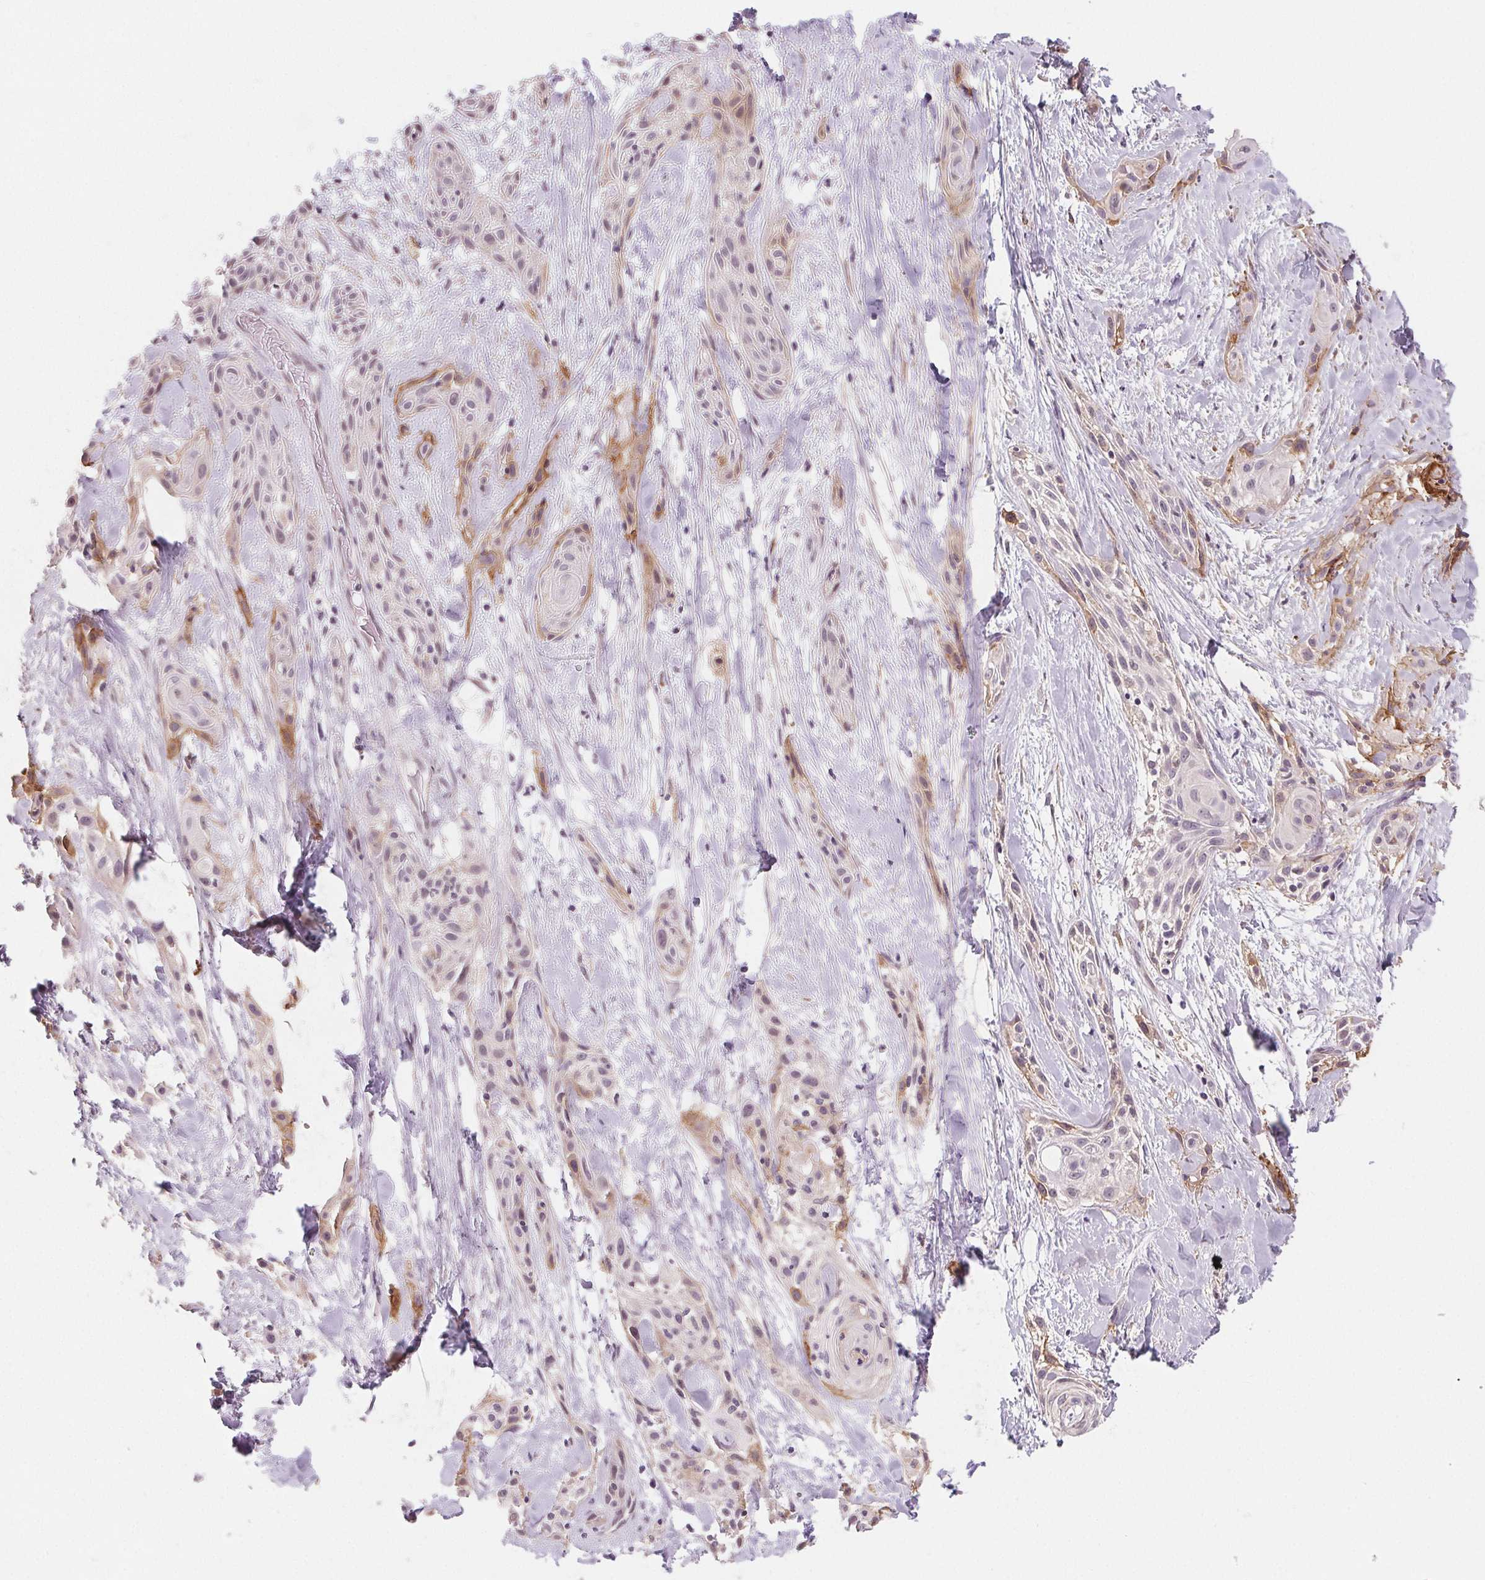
{"staining": {"intensity": "moderate", "quantity": "<25%", "location": "cytoplasmic/membranous"}, "tissue": "skin cancer", "cell_type": "Tumor cells", "image_type": "cancer", "snomed": [{"axis": "morphology", "description": "Squamous cell carcinoma, NOS"}, {"axis": "topography", "description": "Skin"}, {"axis": "topography", "description": "Anal"}], "caption": "A brown stain highlights moderate cytoplasmic/membranous expression of a protein in human squamous cell carcinoma (skin) tumor cells. The protein is stained brown, and the nuclei are stained in blue (DAB IHC with brightfield microscopy, high magnification).", "gene": "CFC1", "patient": {"sex": "male", "age": 64}}